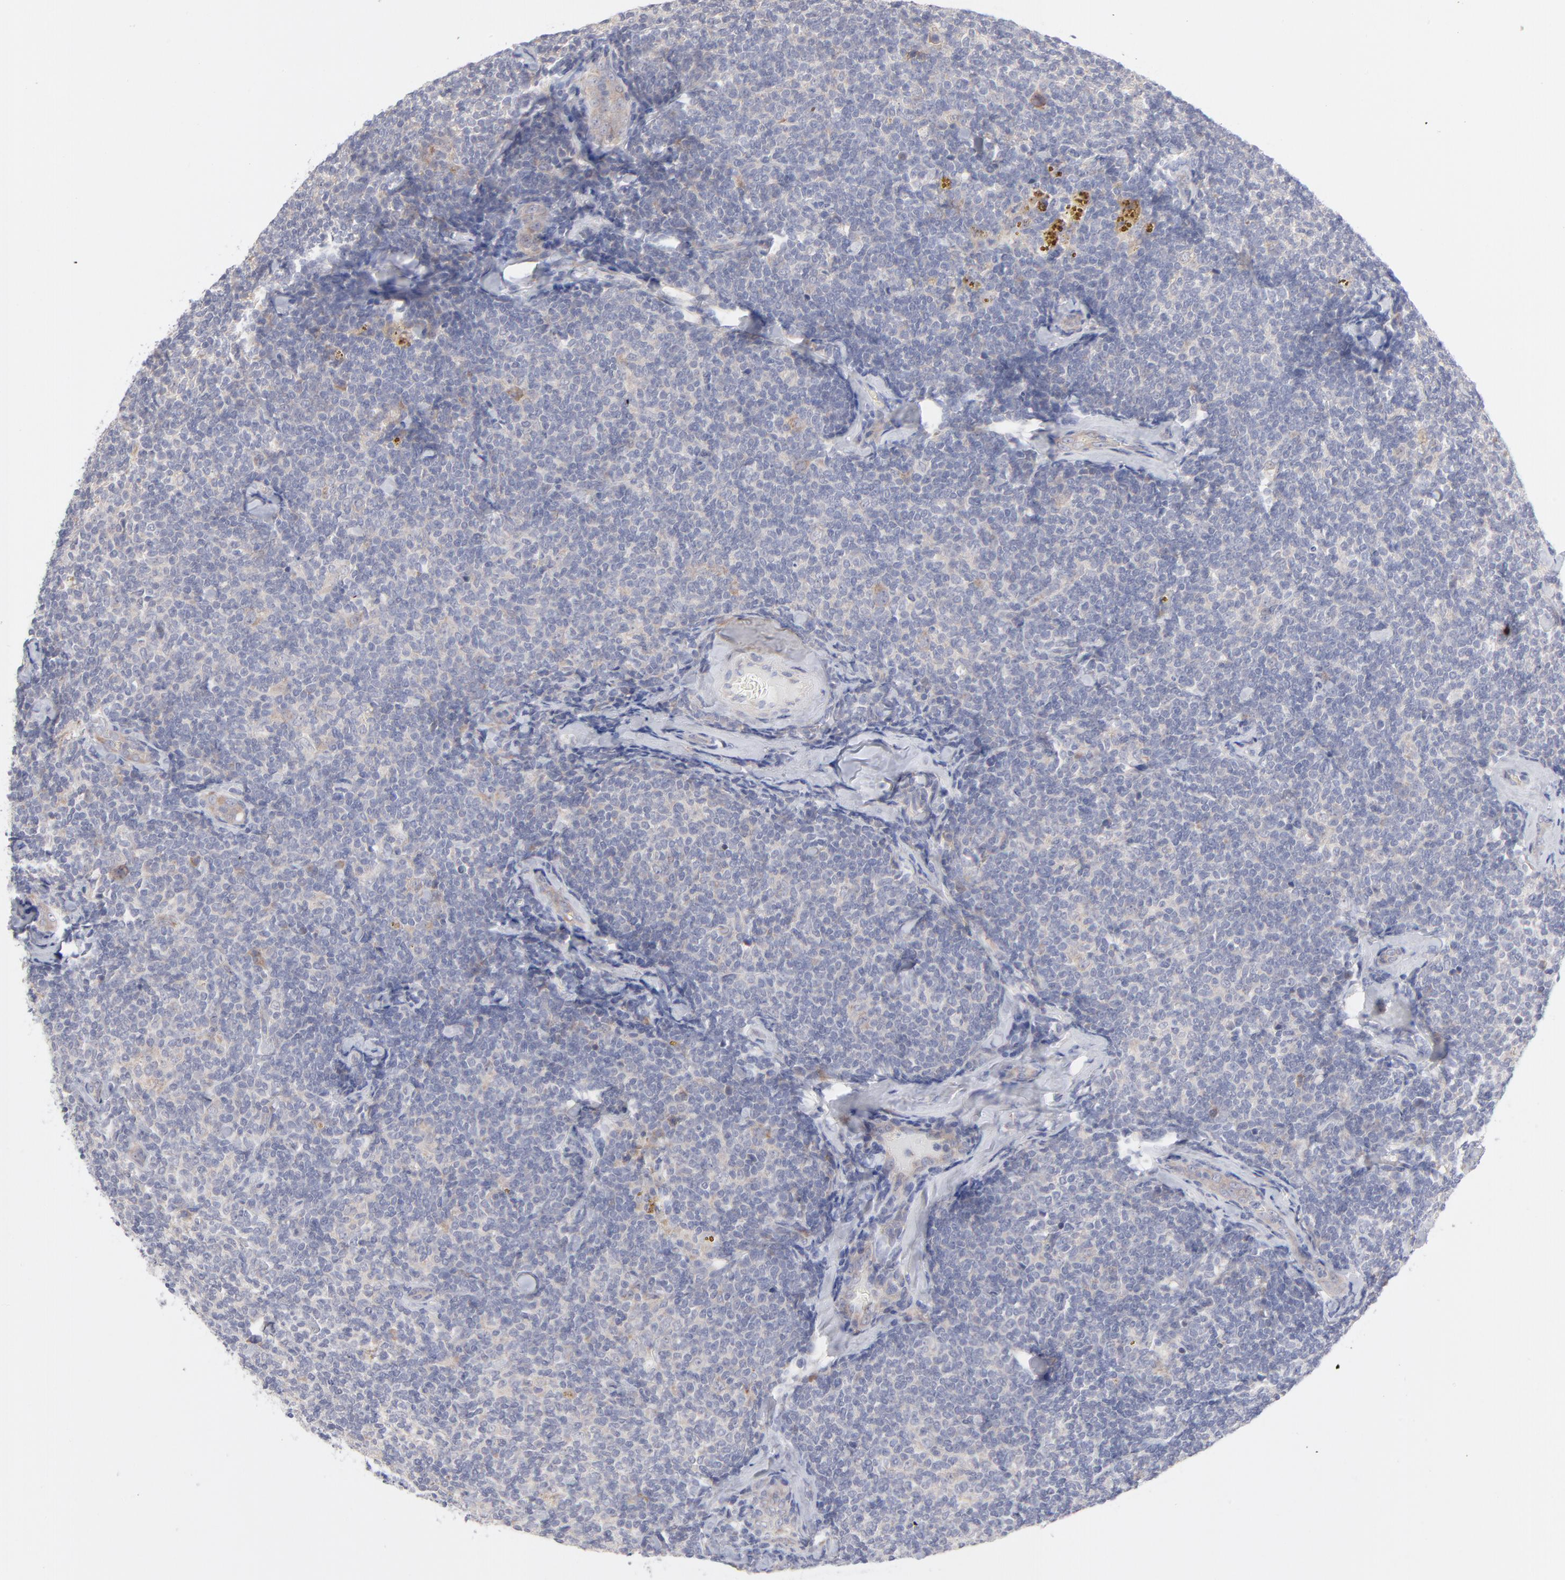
{"staining": {"intensity": "weak", "quantity": "<25%", "location": "cytoplasmic/membranous"}, "tissue": "lymphoma", "cell_type": "Tumor cells", "image_type": "cancer", "snomed": [{"axis": "morphology", "description": "Malignant lymphoma, non-Hodgkin's type, Low grade"}, {"axis": "topography", "description": "Lymph node"}], "caption": "Micrograph shows no protein expression in tumor cells of lymphoma tissue.", "gene": "RPS24", "patient": {"sex": "female", "age": 56}}